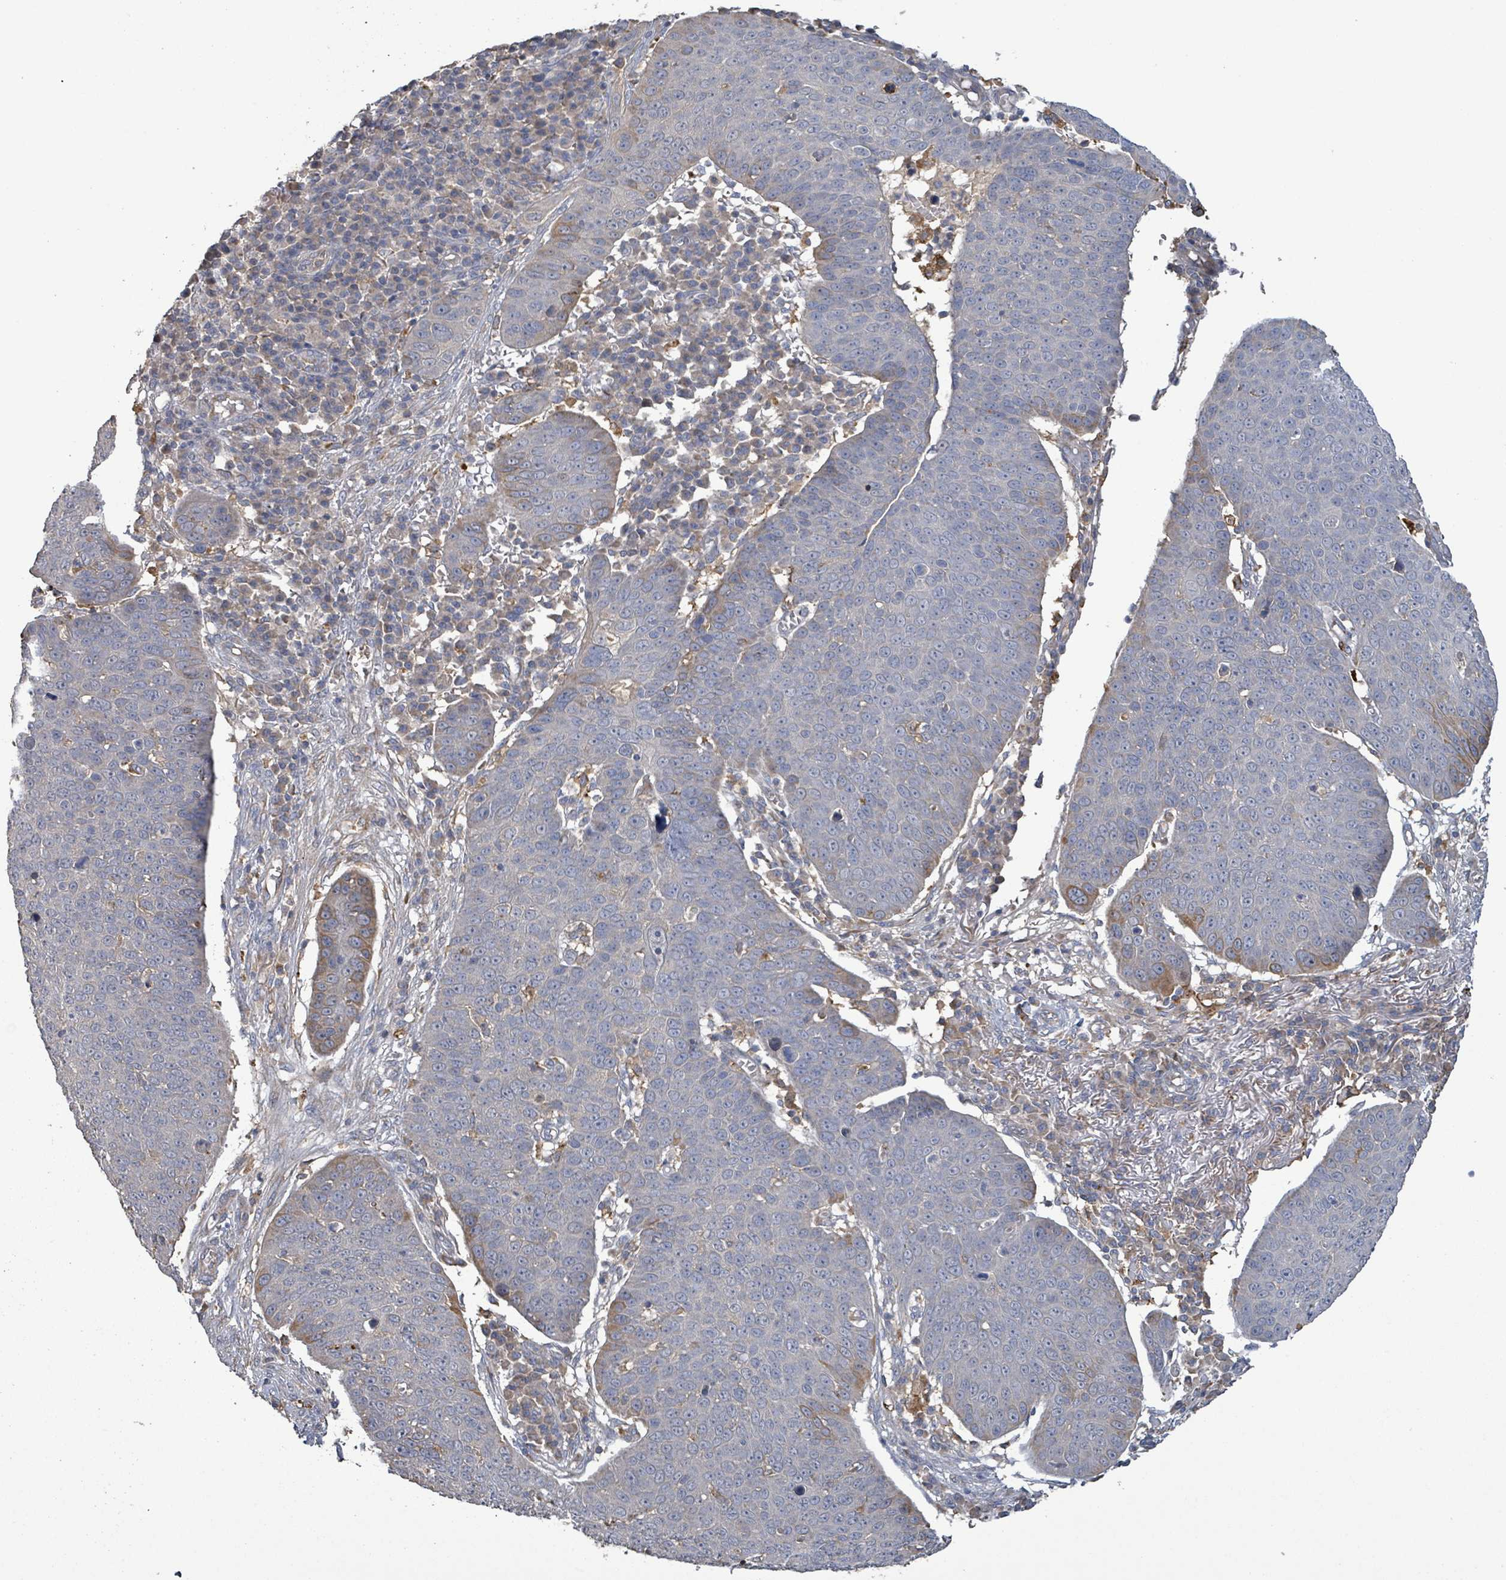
{"staining": {"intensity": "moderate", "quantity": "<25%", "location": "cytoplasmic/membranous"}, "tissue": "skin cancer", "cell_type": "Tumor cells", "image_type": "cancer", "snomed": [{"axis": "morphology", "description": "Squamous cell carcinoma, NOS"}, {"axis": "topography", "description": "Skin"}], "caption": "Immunohistochemistry (IHC) image of neoplastic tissue: human squamous cell carcinoma (skin) stained using immunohistochemistry (IHC) demonstrates low levels of moderate protein expression localized specifically in the cytoplasmic/membranous of tumor cells, appearing as a cytoplasmic/membranous brown color.", "gene": "PLAAT1", "patient": {"sex": "male", "age": 71}}